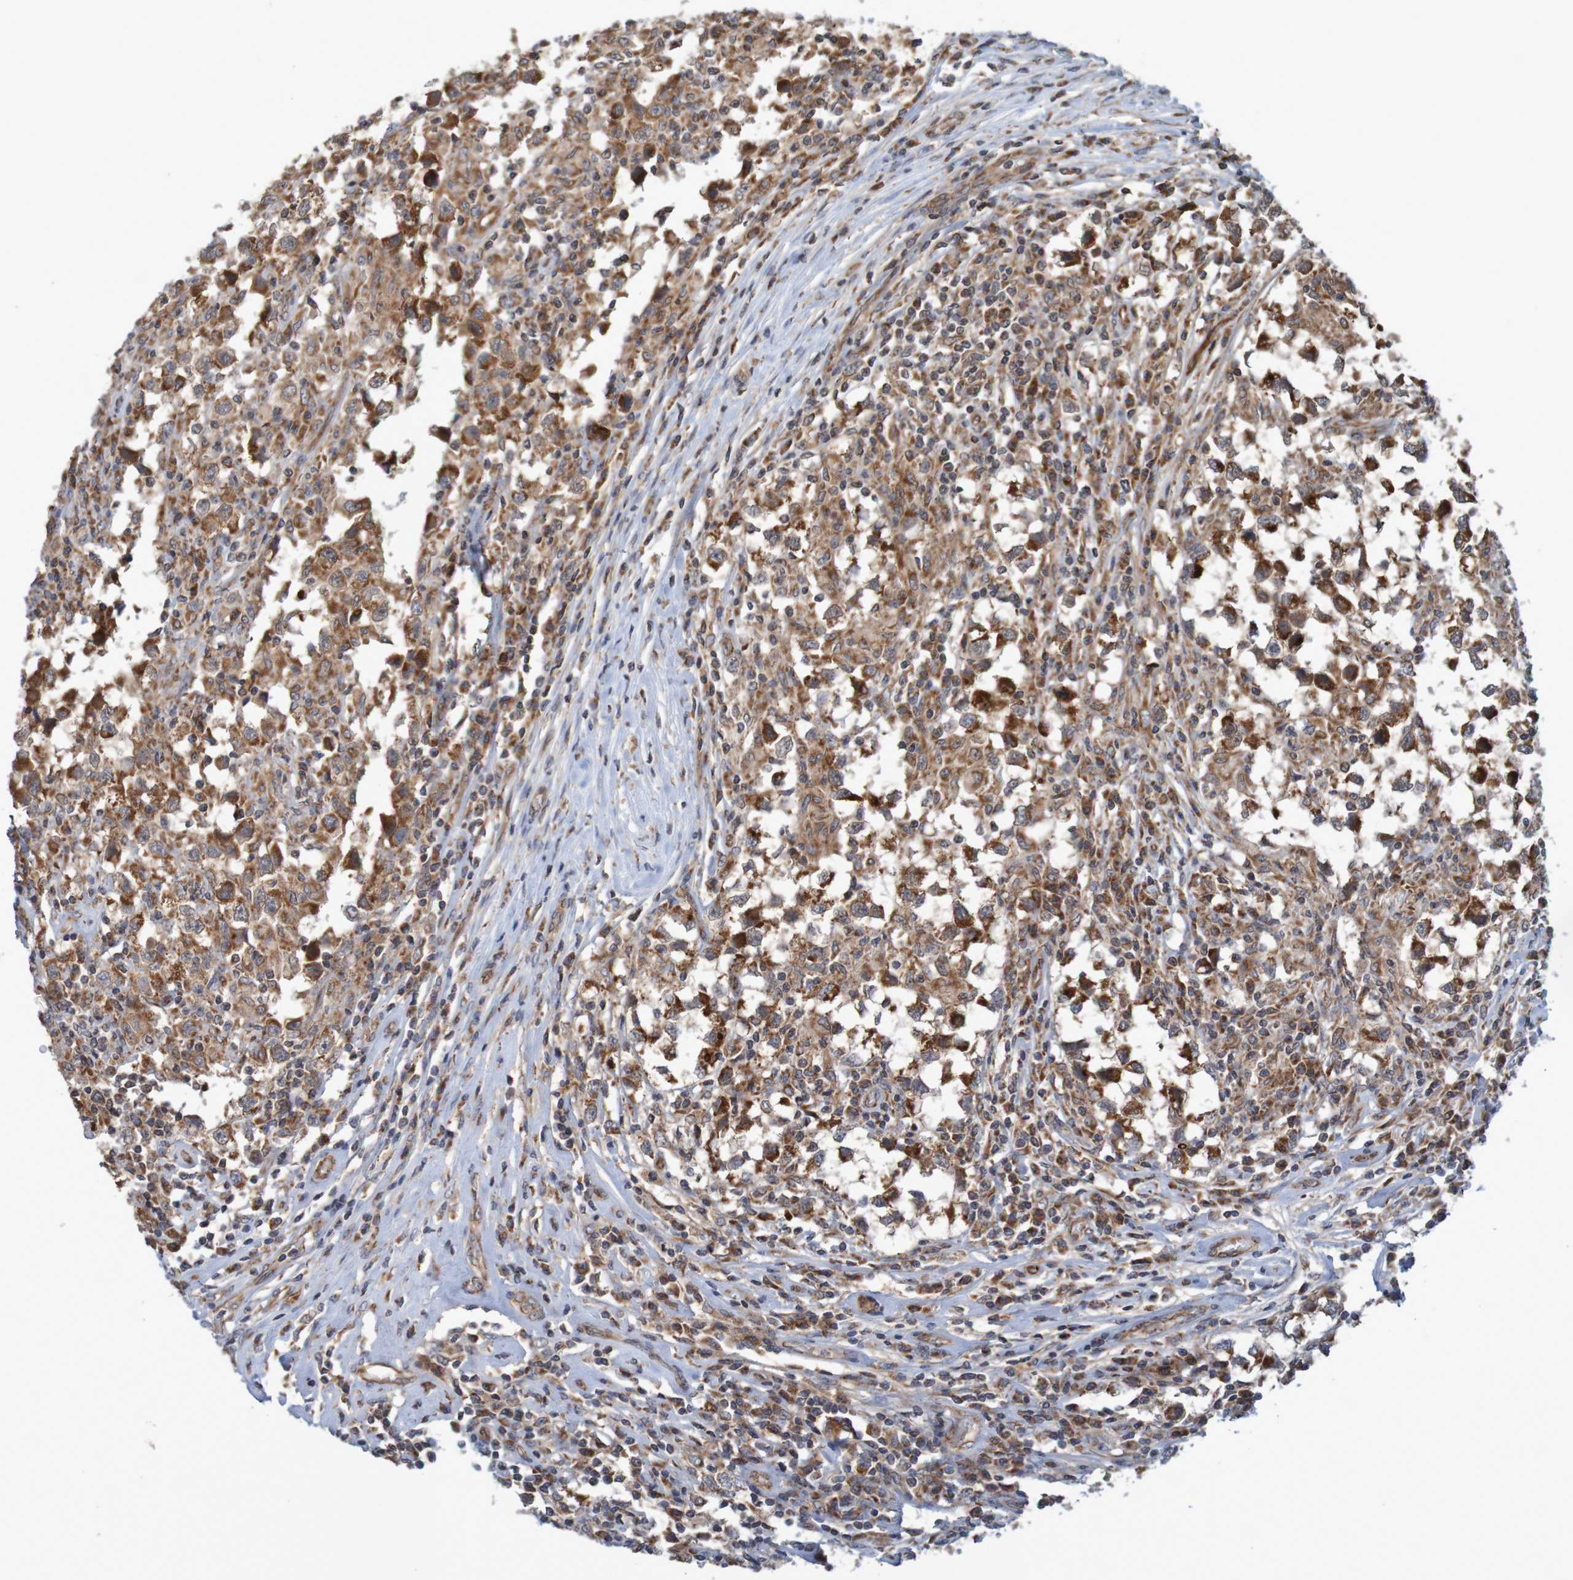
{"staining": {"intensity": "strong", "quantity": ">75%", "location": "cytoplasmic/membranous"}, "tissue": "testis cancer", "cell_type": "Tumor cells", "image_type": "cancer", "snomed": [{"axis": "morphology", "description": "Carcinoma, Embryonal, NOS"}, {"axis": "topography", "description": "Testis"}], "caption": "This histopathology image displays immunohistochemistry (IHC) staining of testis cancer, with high strong cytoplasmic/membranous expression in about >75% of tumor cells.", "gene": "MRPL52", "patient": {"sex": "male", "age": 21}}